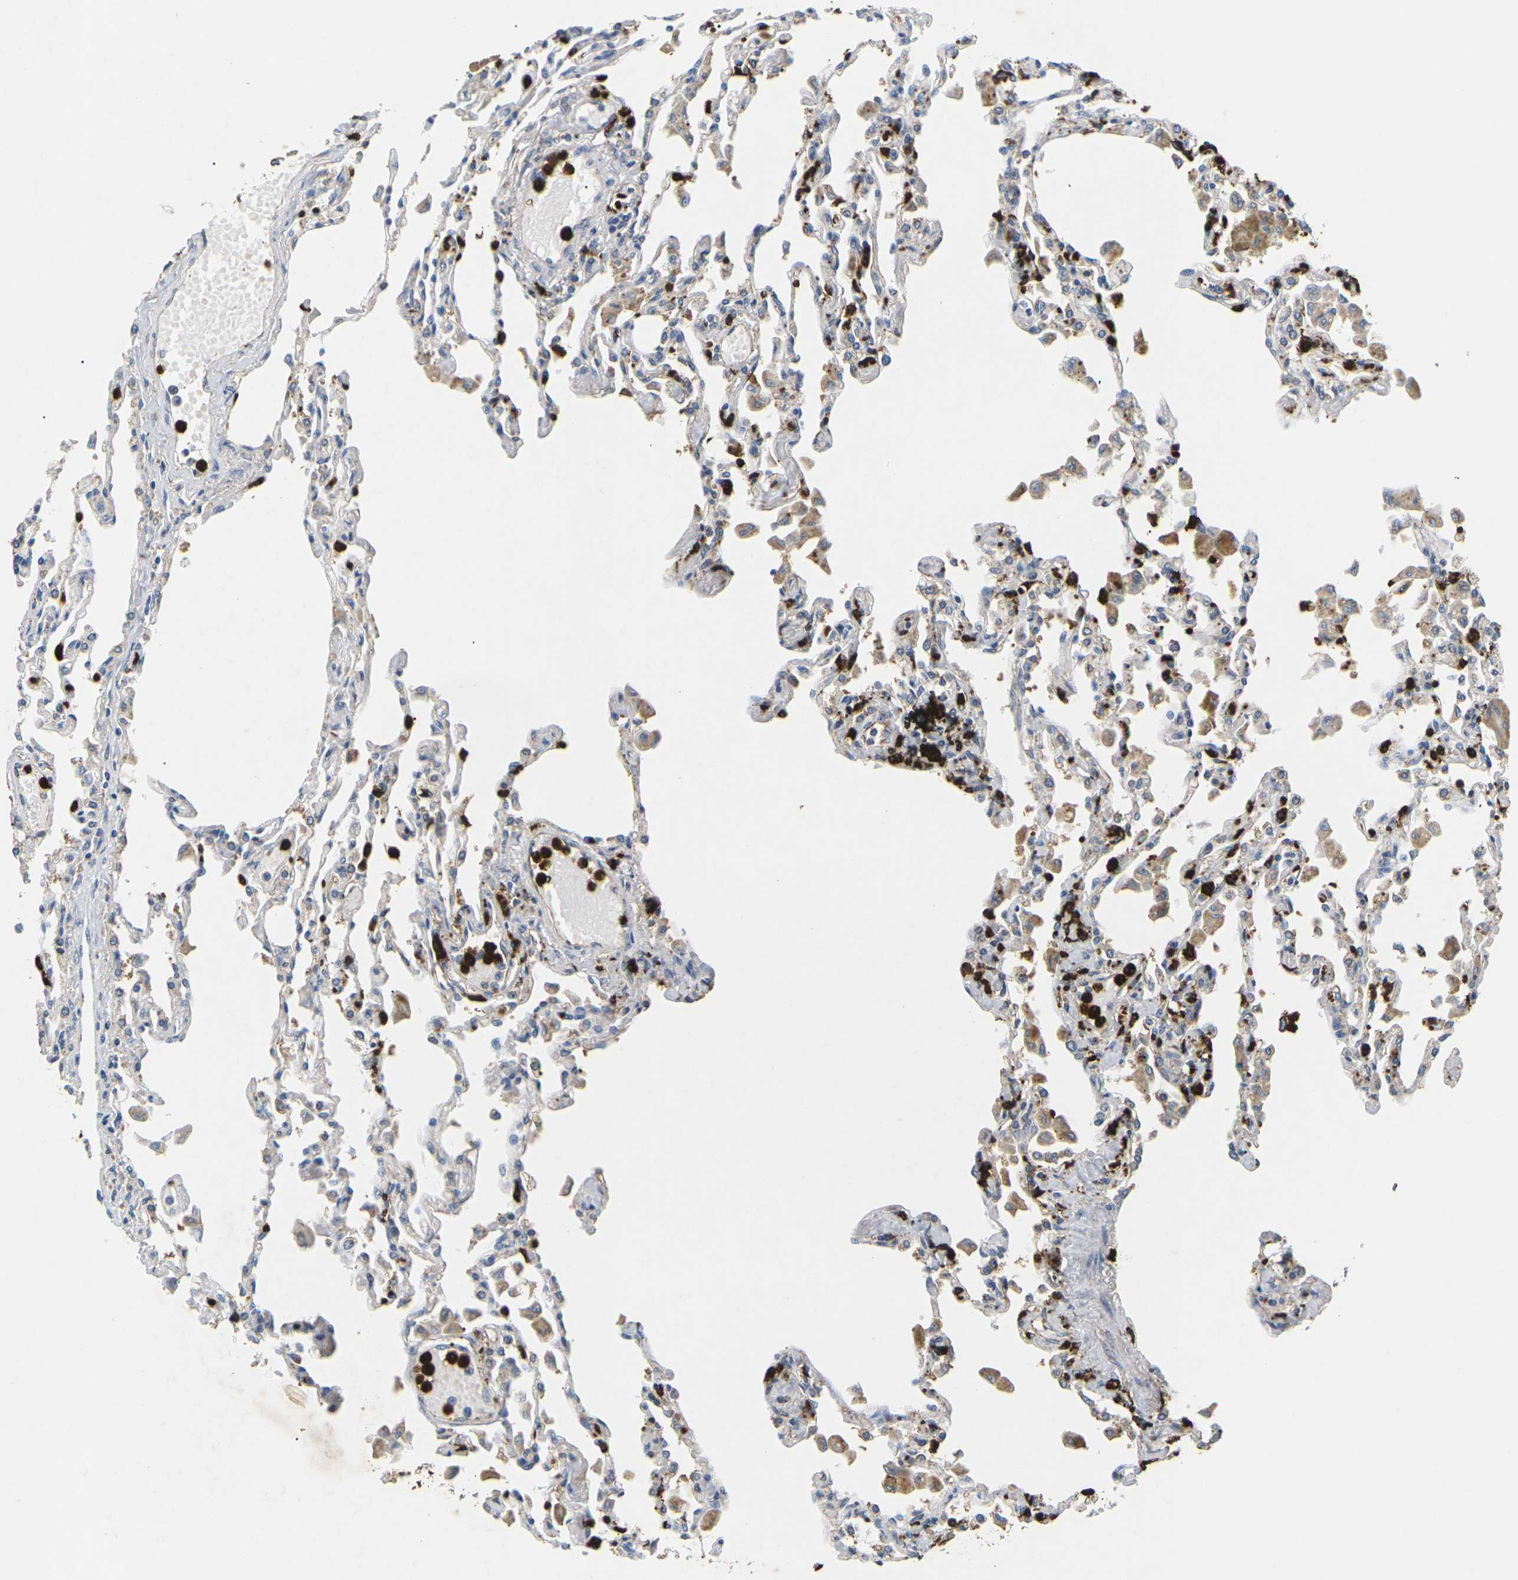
{"staining": {"intensity": "weak", "quantity": "<25%", "location": "cytoplasmic/membranous"}, "tissue": "lung", "cell_type": "Alveolar cells", "image_type": "normal", "snomed": [{"axis": "morphology", "description": "Normal tissue, NOS"}, {"axis": "topography", "description": "Bronchus"}, {"axis": "topography", "description": "Lung"}], "caption": "Immunohistochemical staining of normal human lung demonstrates no significant positivity in alveolar cells. (Immunohistochemistry, brightfield microscopy, high magnification).", "gene": "ADM", "patient": {"sex": "female", "age": 49}}